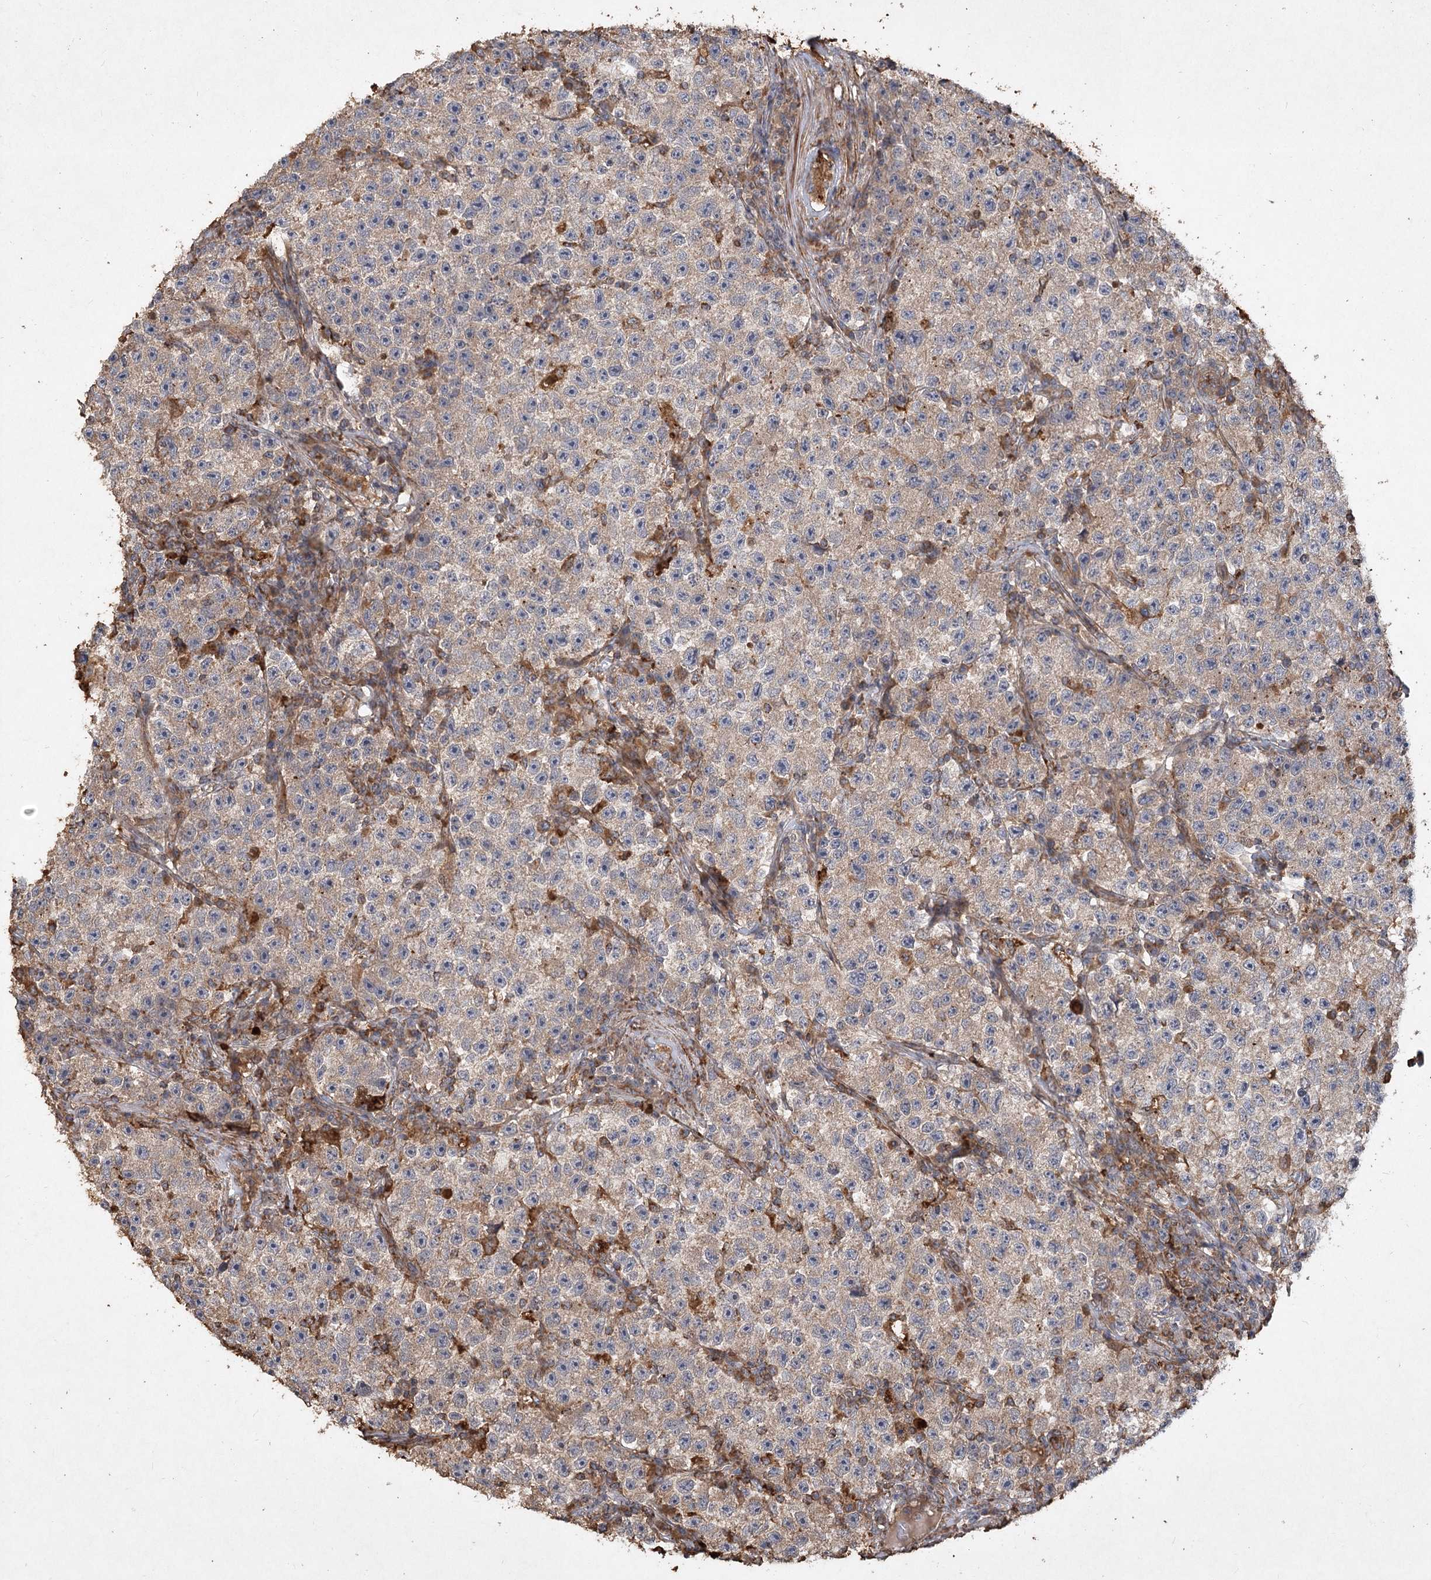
{"staining": {"intensity": "weak", "quantity": "25%-75%", "location": "cytoplasmic/membranous"}, "tissue": "testis cancer", "cell_type": "Tumor cells", "image_type": "cancer", "snomed": [{"axis": "morphology", "description": "Seminoma, NOS"}, {"axis": "topography", "description": "Testis"}], "caption": "Tumor cells show low levels of weak cytoplasmic/membranous positivity in approximately 25%-75% of cells in testis seminoma. (IHC, brightfield microscopy, high magnification).", "gene": "PIK3C2A", "patient": {"sex": "male", "age": 22}}